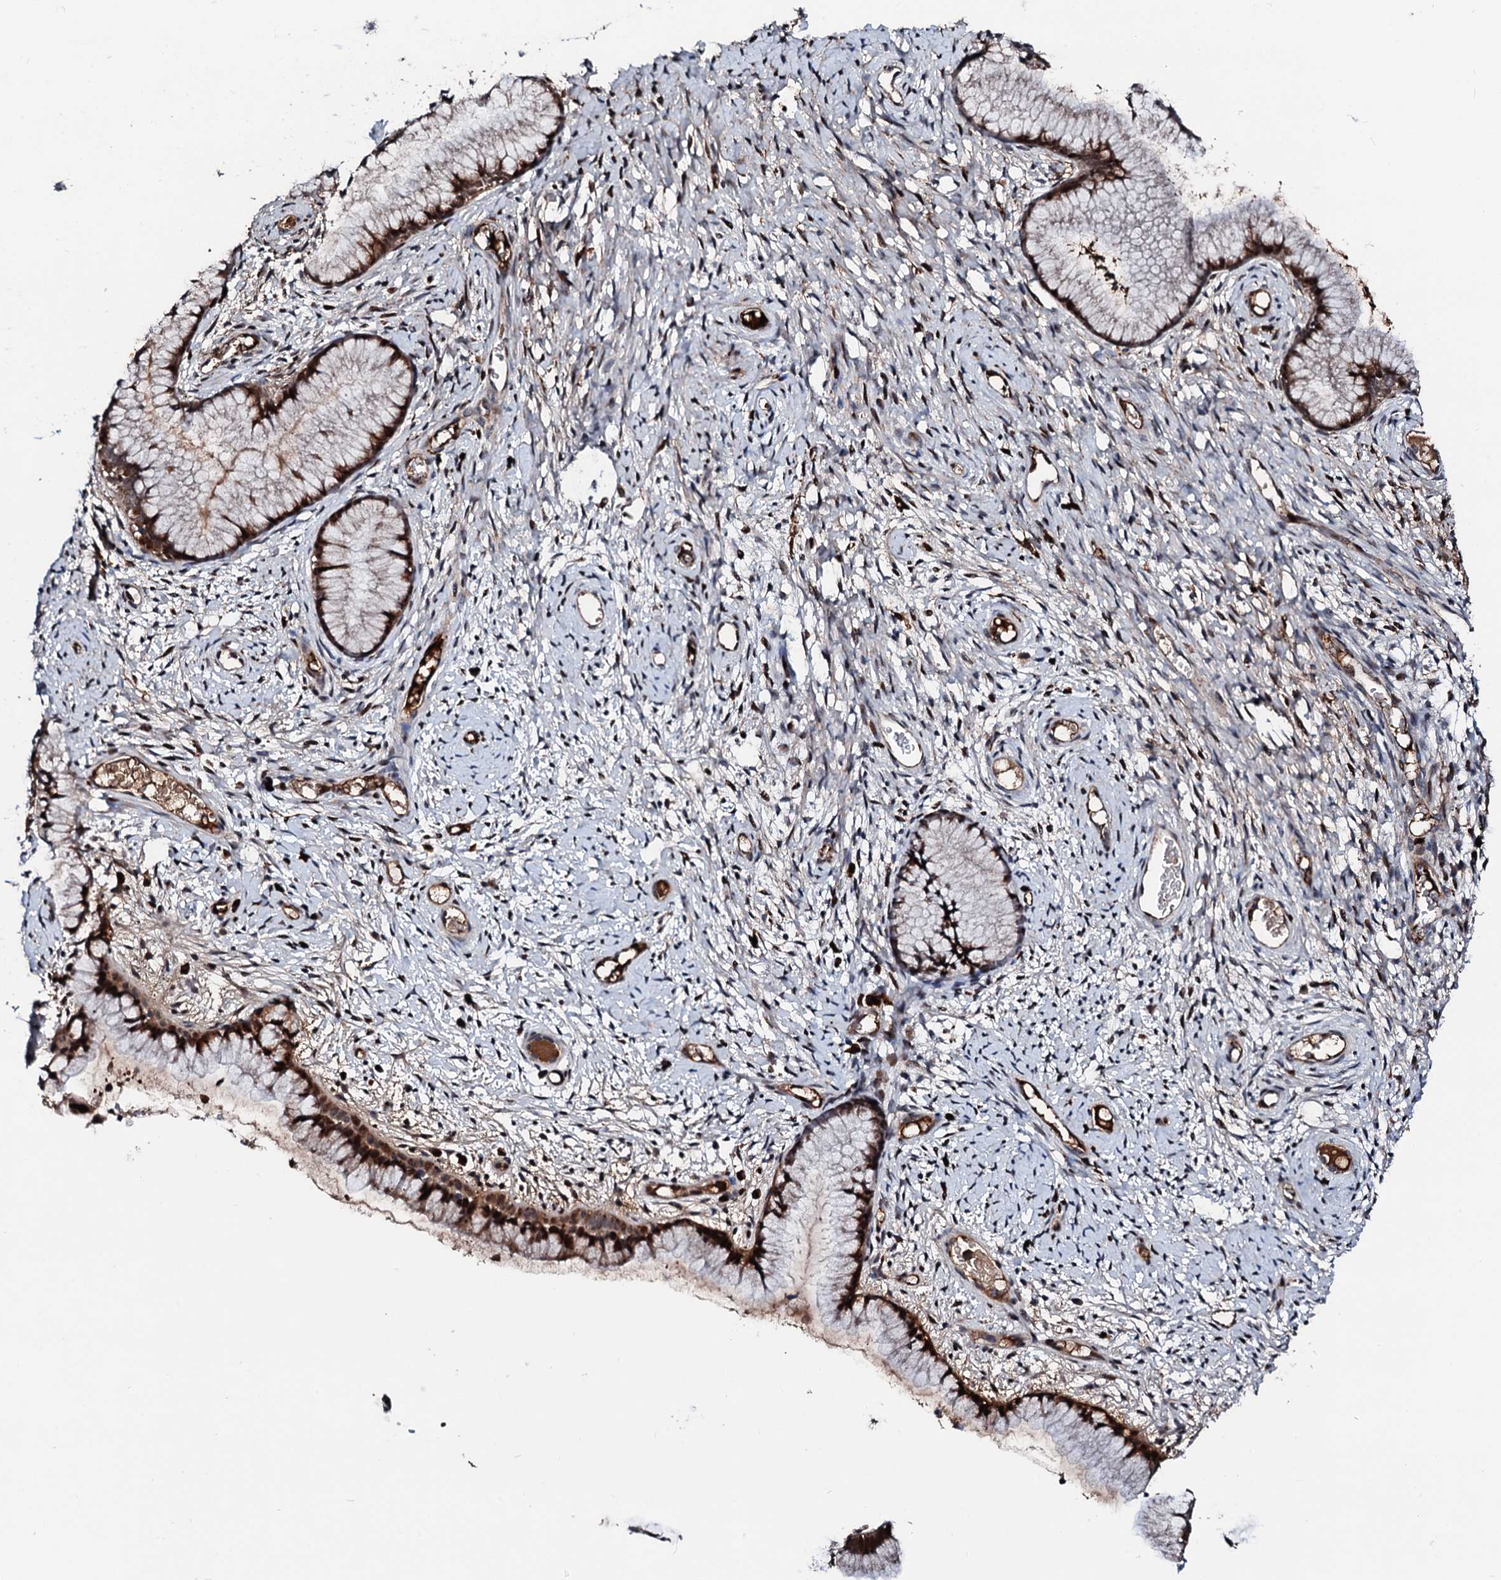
{"staining": {"intensity": "strong", "quantity": ">75%", "location": "cytoplasmic/membranous,nuclear"}, "tissue": "cervix", "cell_type": "Glandular cells", "image_type": "normal", "snomed": [{"axis": "morphology", "description": "Normal tissue, NOS"}, {"axis": "topography", "description": "Cervix"}], "caption": "Human cervix stained with a brown dye exhibits strong cytoplasmic/membranous,nuclear positive staining in approximately >75% of glandular cells.", "gene": "KIF18A", "patient": {"sex": "female", "age": 42}}